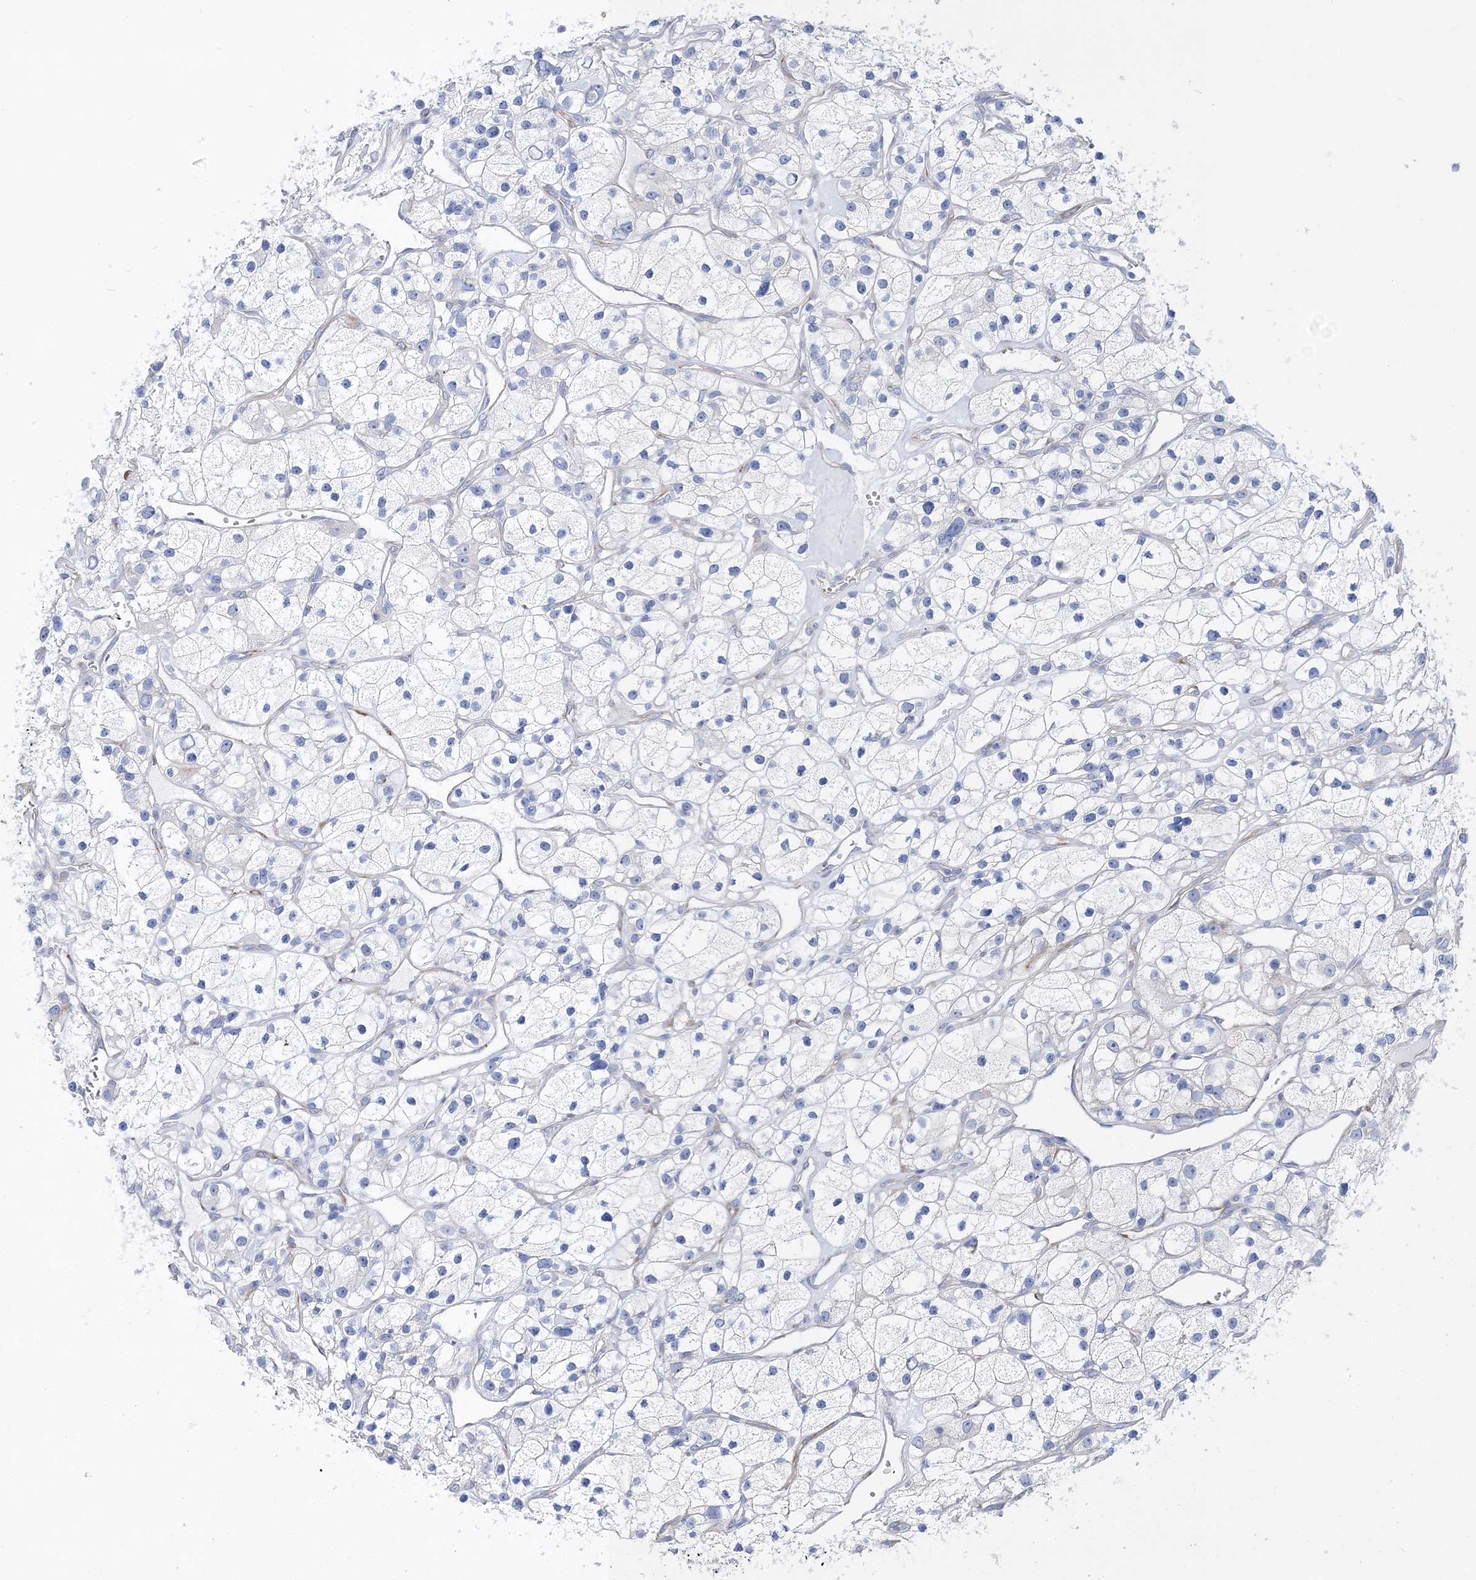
{"staining": {"intensity": "negative", "quantity": "none", "location": "none"}, "tissue": "renal cancer", "cell_type": "Tumor cells", "image_type": "cancer", "snomed": [{"axis": "morphology", "description": "Adenocarcinoma, NOS"}, {"axis": "topography", "description": "Kidney"}], "caption": "Tumor cells show no significant positivity in adenocarcinoma (renal).", "gene": "TSPYL6", "patient": {"sex": "female", "age": 57}}